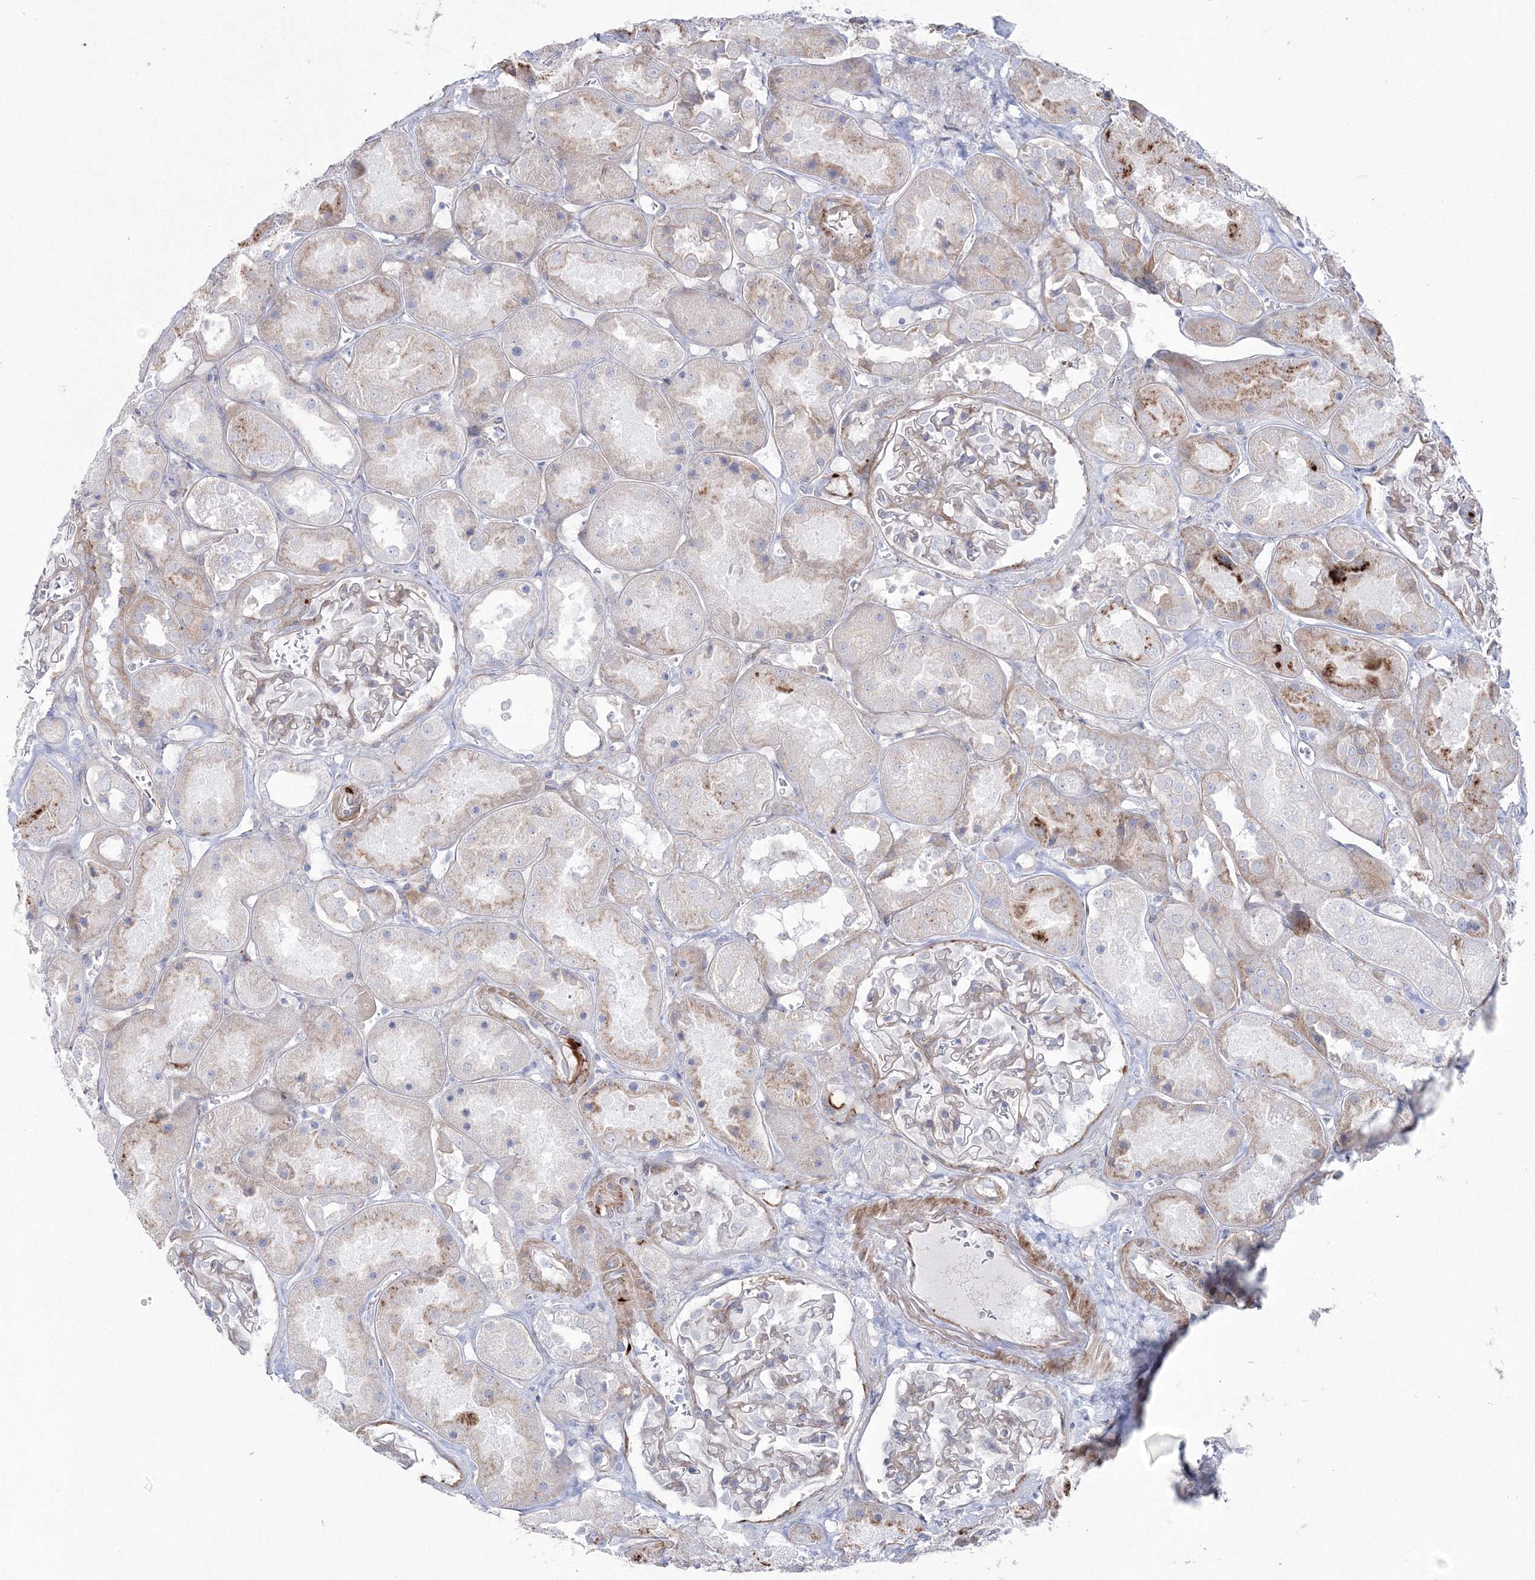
{"staining": {"intensity": "moderate", "quantity": "25%-75%", "location": "cytoplasmic/membranous"}, "tissue": "kidney", "cell_type": "Cells in glomeruli", "image_type": "normal", "snomed": [{"axis": "morphology", "description": "Normal tissue, NOS"}, {"axis": "topography", "description": "Kidney"}], "caption": "Immunohistochemical staining of unremarkable kidney displays 25%-75% levels of moderate cytoplasmic/membranous protein expression in approximately 25%-75% of cells in glomeruli. The protein is shown in brown color, while the nuclei are stained blue.", "gene": "HYAL2", "patient": {"sex": "male", "age": 70}}